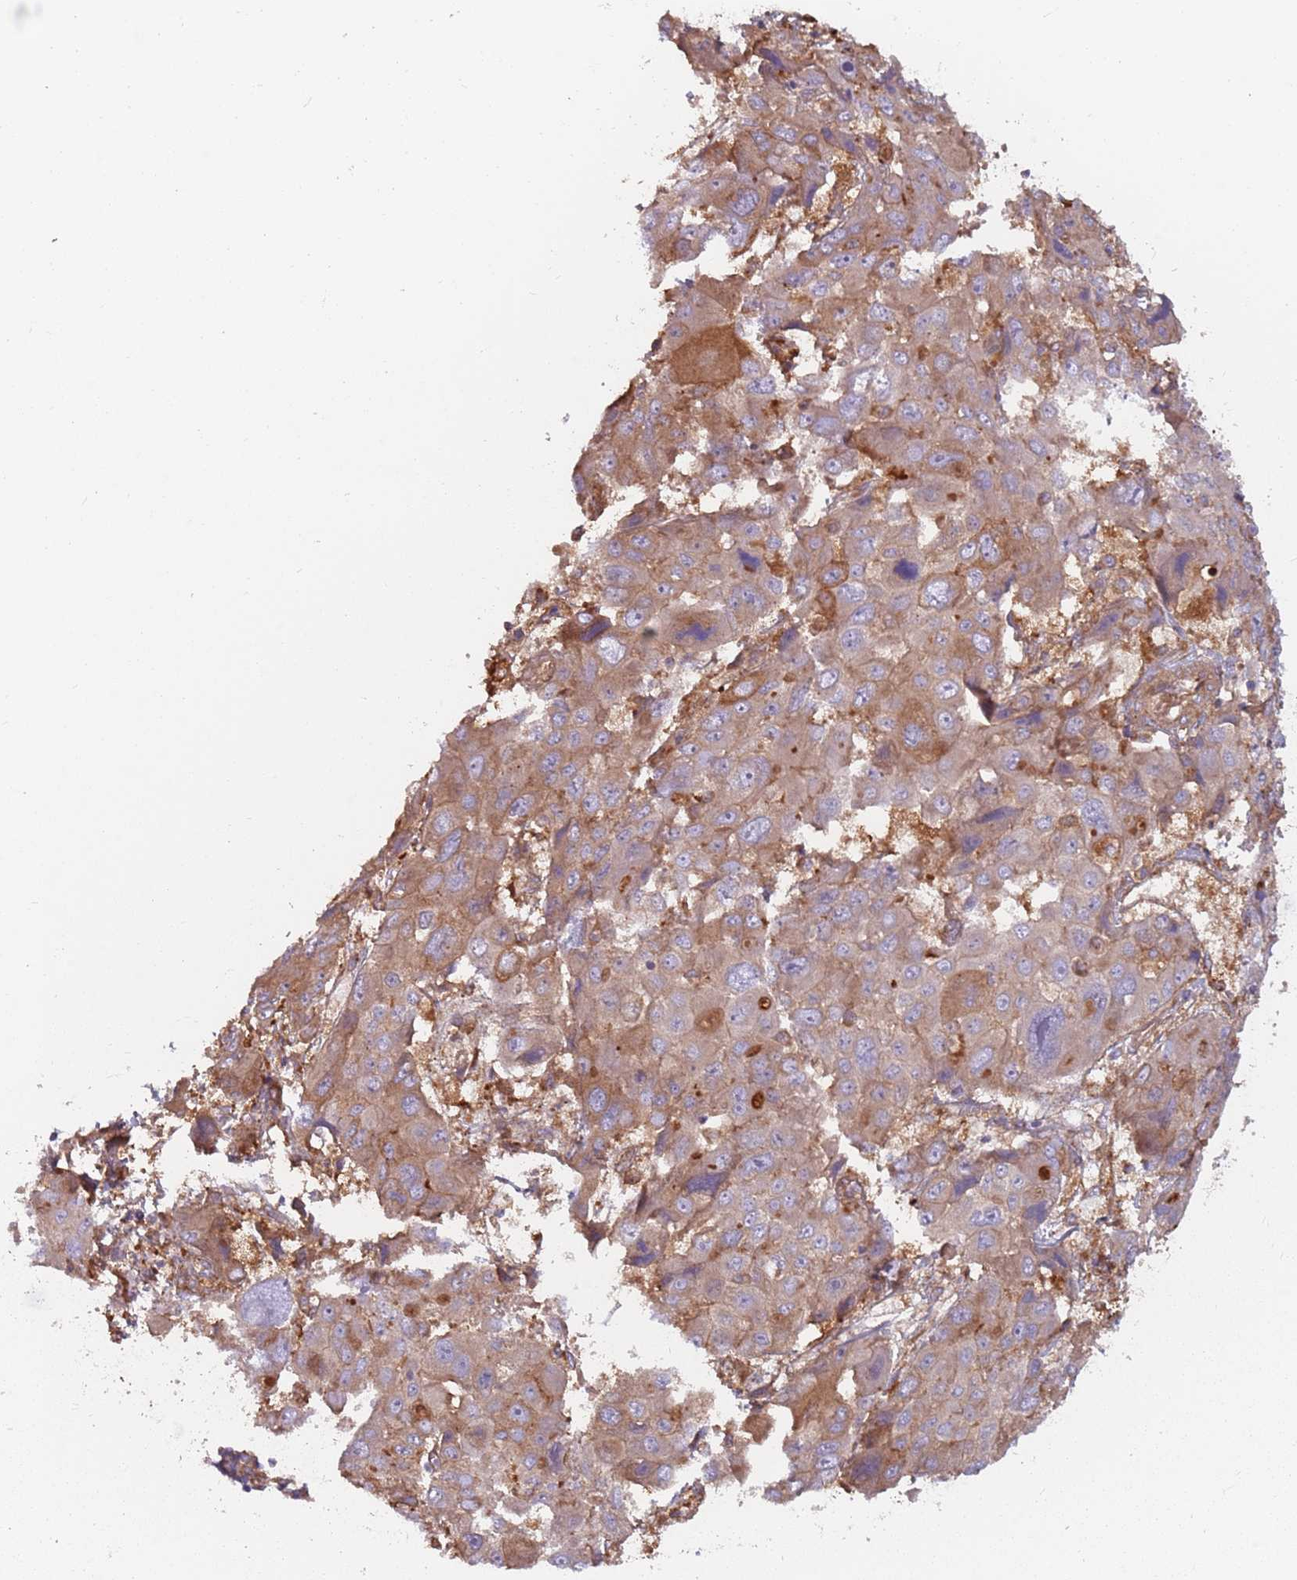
{"staining": {"intensity": "moderate", "quantity": "25%-75%", "location": "cytoplasmic/membranous"}, "tissue": "liver cancer", "cell_type": "Tumor cells", "image_type": "cancer", "snomed": [{"axis": "morphology", "description": "Cholangiocarcinoma"}, {"axis": "topography", "description": "Liver"}], "caption": "IHC of human liver cancer (cholangiocarcinoma) displays medium levels of moderate cytoplasmic/membranous positivity in about 25%-75% of tumor cells.", "gene": "SPDL1", "patient": {"sex": "male", "age": 67}}